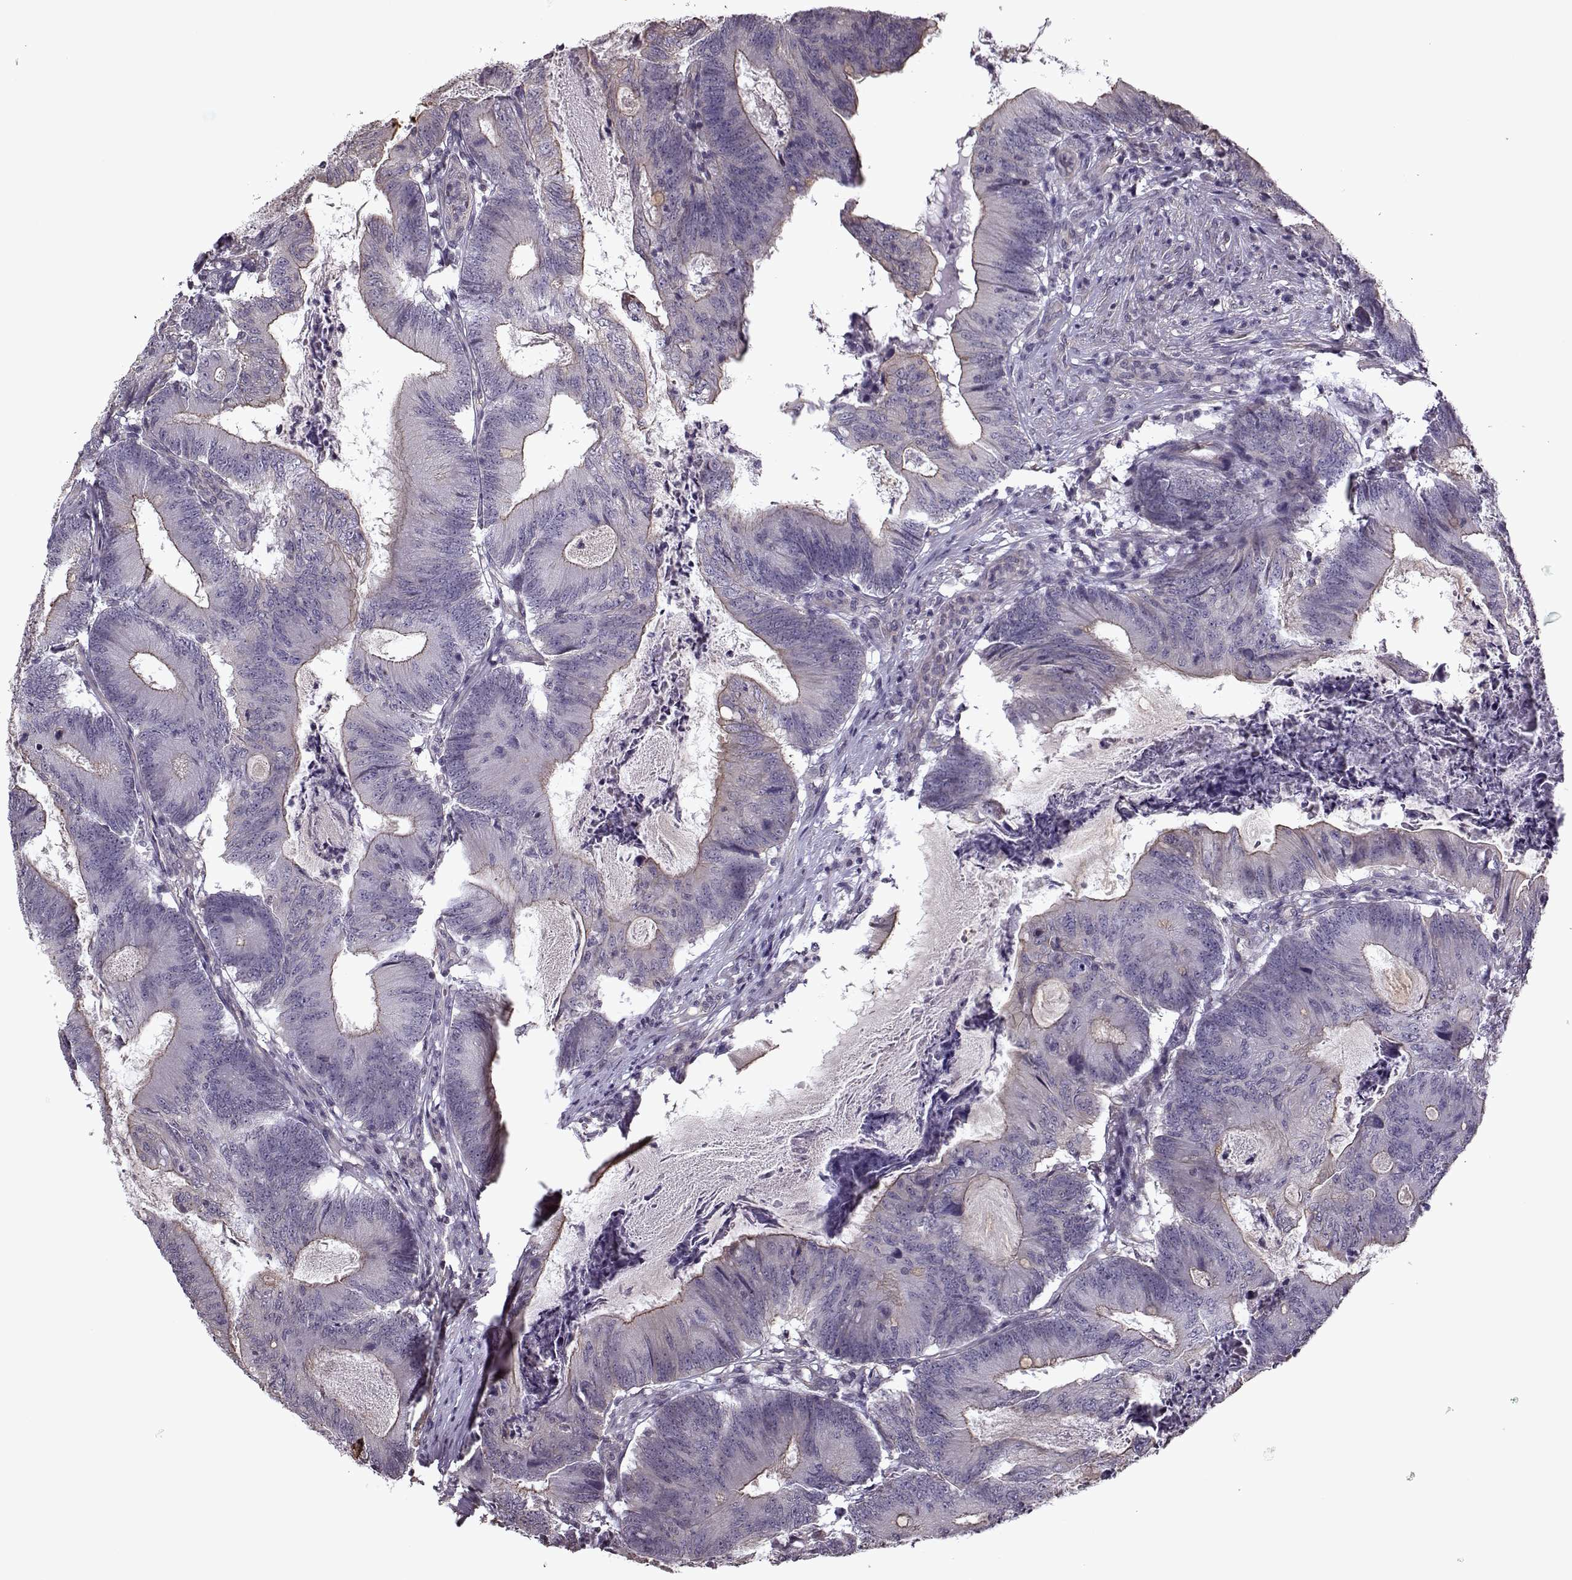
{"staining": {"intensity": "weak", "quantity": "<25%", "location": "cytoplasmic/membranous"}, "tissue": "colorectal cancer", "cell_type": "Tumor cells", "image_type": "cancer", "snomed": [{"axis": "morphology", "description": "Adenocarcinoma, NOS"}, {"axis": "topography", "description": "Colon"}], "caption": "This is an immunohistochemistry micrograph of colorectal adenocarcinoma. There is no staining in tumor cells.", "gene": "KRT9", "patient": {"sex": "female", "age": 70}}